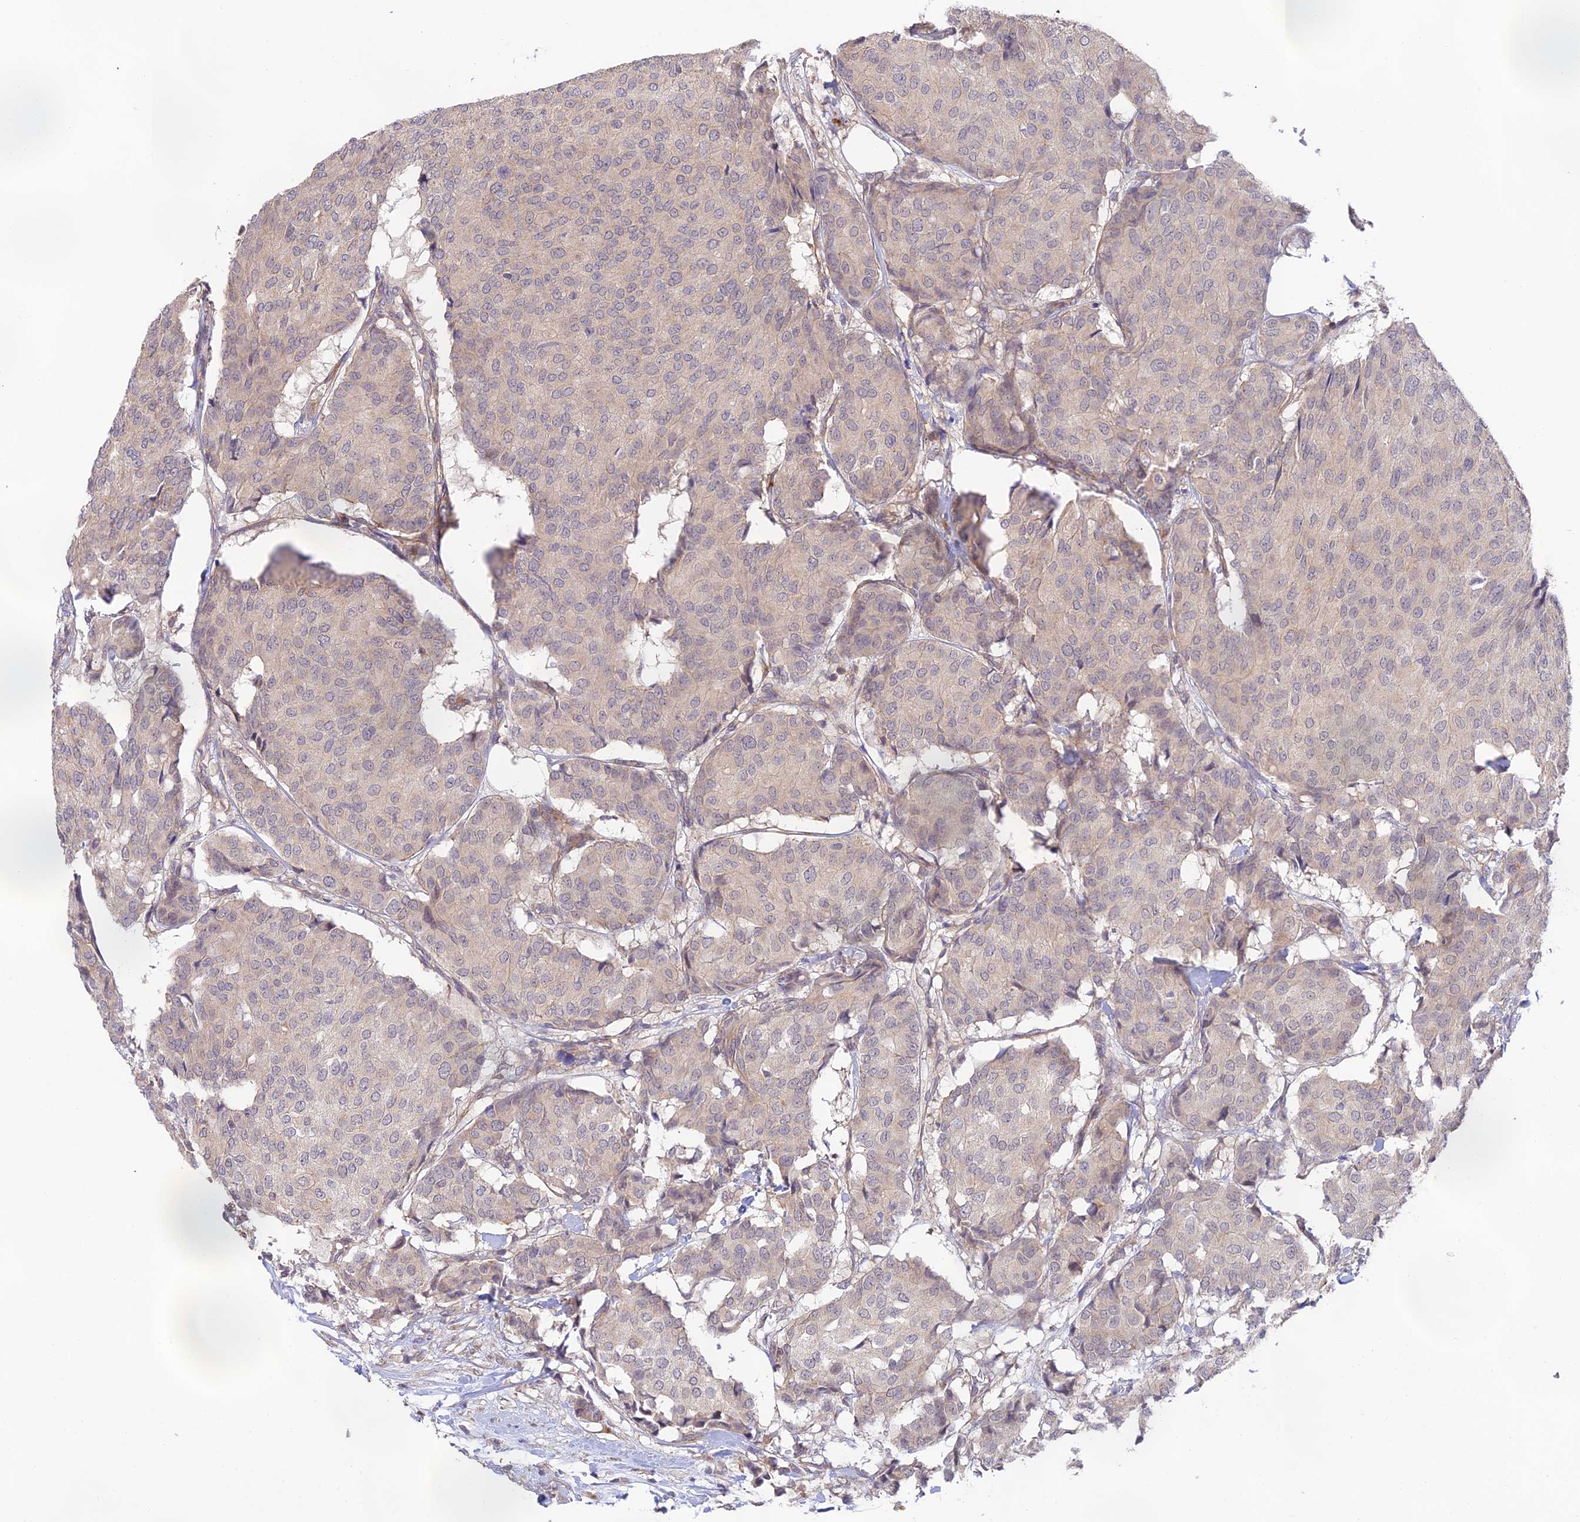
{"staining": {"intensity": "weak", "quantity": "<25%", "location": "cytoplasmic/membranous"}, "tissue": "breast cancer", "cell_type": "Tumor cells", "image_type": "cancer", "snomed": [{"axis": "morphology", "description": "Duct carcinoma"}, {"axis": "topography", "description": "Breast"}], "caption": "This is an immunohistochemistry (IHC) histopathology image of breast cancer (infiltrating ductal carcinoma). There is no staining in tumor cells.", "gene": "CAMSAP3", "patient": {"sex": "female", "age": 75}}